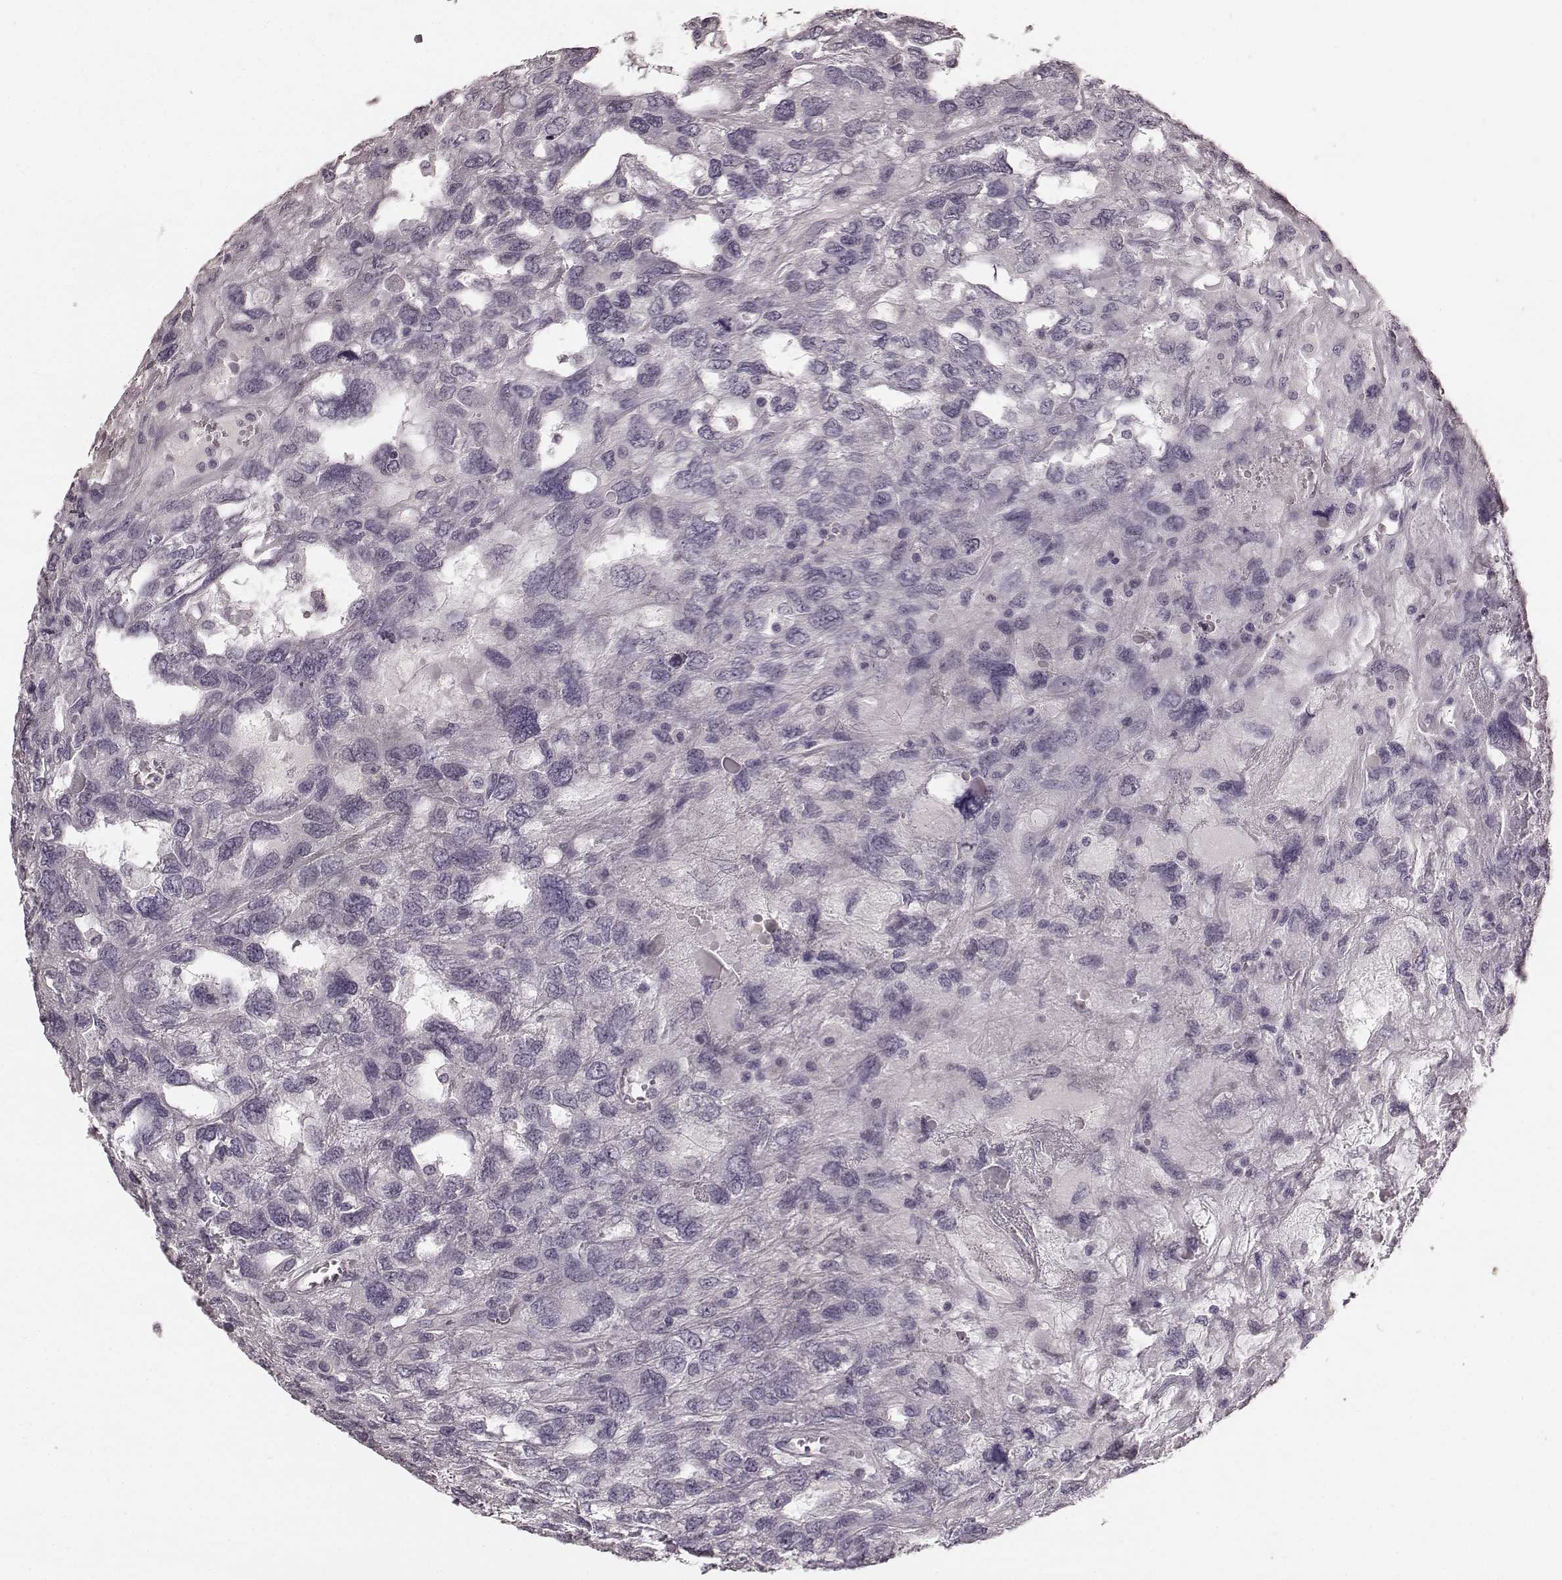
{"staining": {"intensity": "negative", "quantity": "none", "location": "none"}, "tissue": "testis cancer", "cell_type": "Tumor cells", "image_type": "cancer", "snomed": [{"axis": "morphology", "description": "Seminoma, NOS"}, {"axis": "topography", "description": "Testis"}], "caption": "The image reveals no staining of tumor cells in testis seminoma. Nuclei are stained in blue.", "gene": "RIT2", "patient": {"sex": "male", "age": 52}}